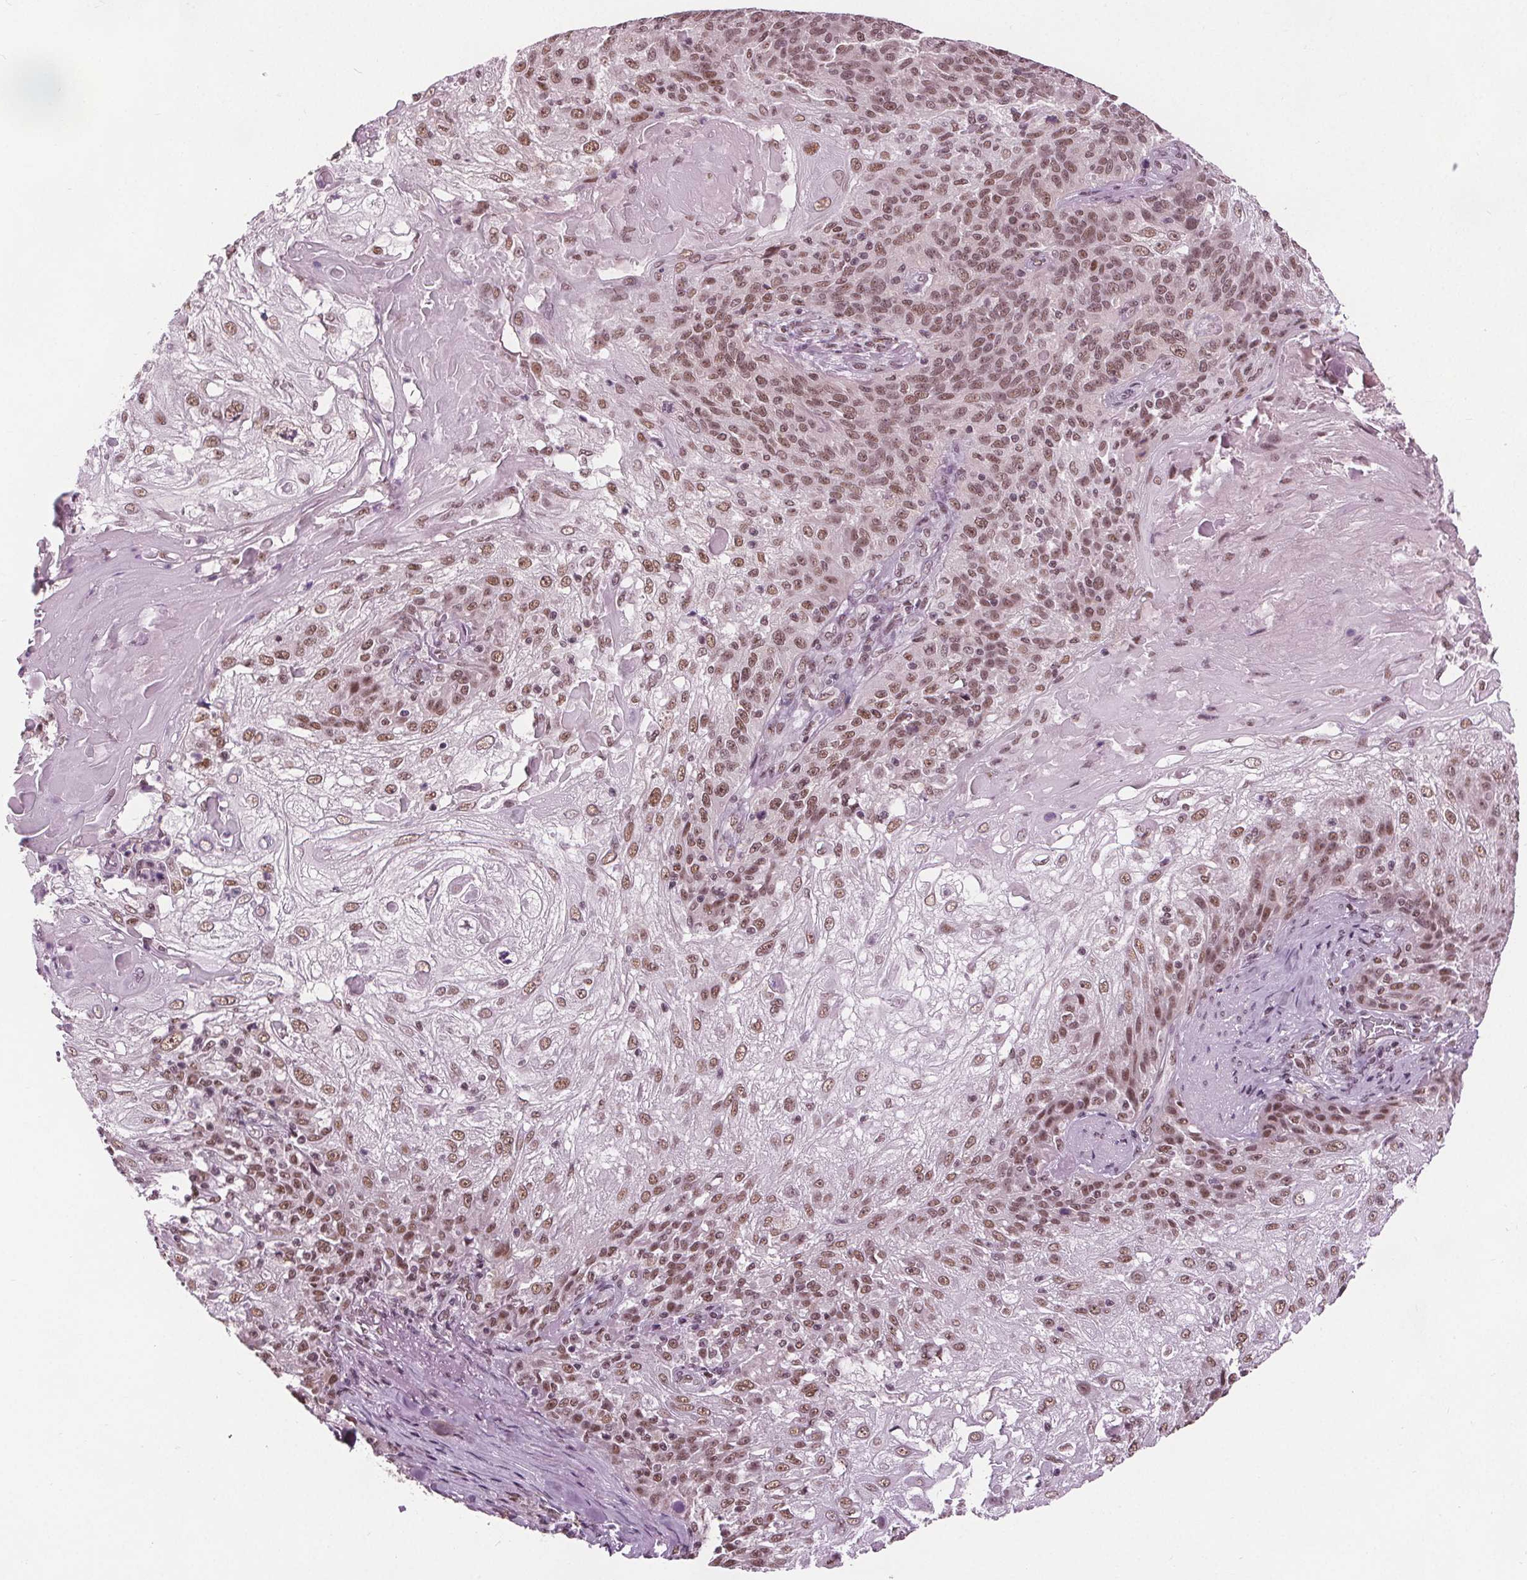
{"staining": {"intensity": "moderate", "quantity": ">75%", "location": "nuclear"}, "tissue": "skin cancer", "cell_type": "Tumor cells", "image_type": "cancer", "snomed": [{"axis": "morphology", "description": "Normal tissue, NOS"}, {"axis": "morphology", "description": "Squamous cell carcinoma, NOS"}, {"axis": "topography", "description": "Skin"}], "caption": "Immunohistochemistry (IHC) micrograph of skin cancer stained for a protein (brown), which shows medium levels of moderate nuclear positivity in about >75% of tumor cells.", "gene": "IWS1", "patient": {"sex": "female", "age": 83}}